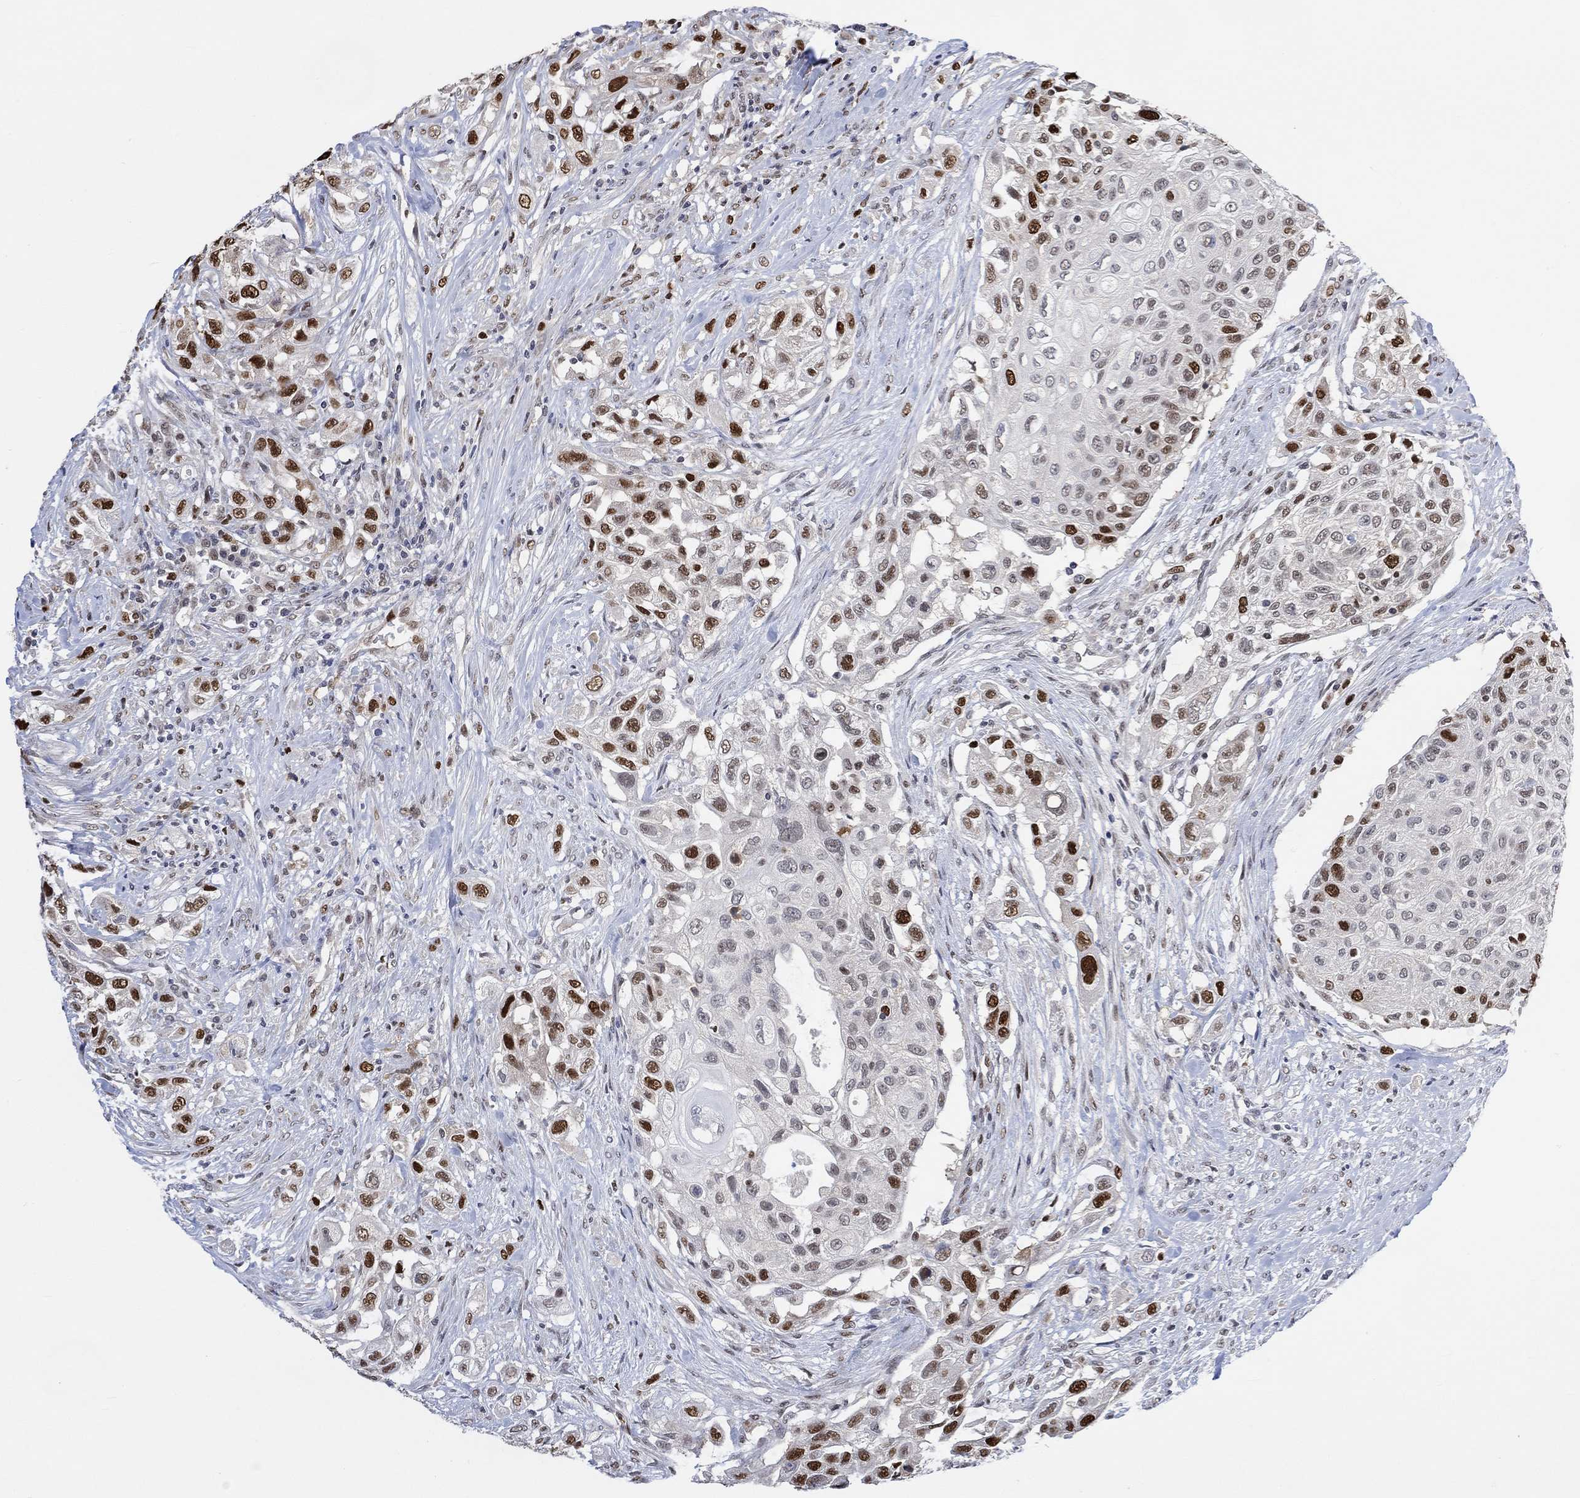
{"staining": {"intensity": "strong", "quantity": "25%-75%", "location": "nuclear"}, "tissue": "urothelial cancer", "cell_type": "Tumor cells", "image_type": "cancer", "snomed": [{"axis": "morphology", "description": "Urothelial carcinoma, High grade"}, {"axis": "topography", "description": "Urinary bladder"}], "caption": "This image demonstrates urothelial cancer stained with IHC to label a protein in brown. The nuclear of tumor cells show strong positivity for the protein. Nuclei are counter-stained blue.", "gene": "RAD54L2", "patient": {"sex": "female", "age": 56}}